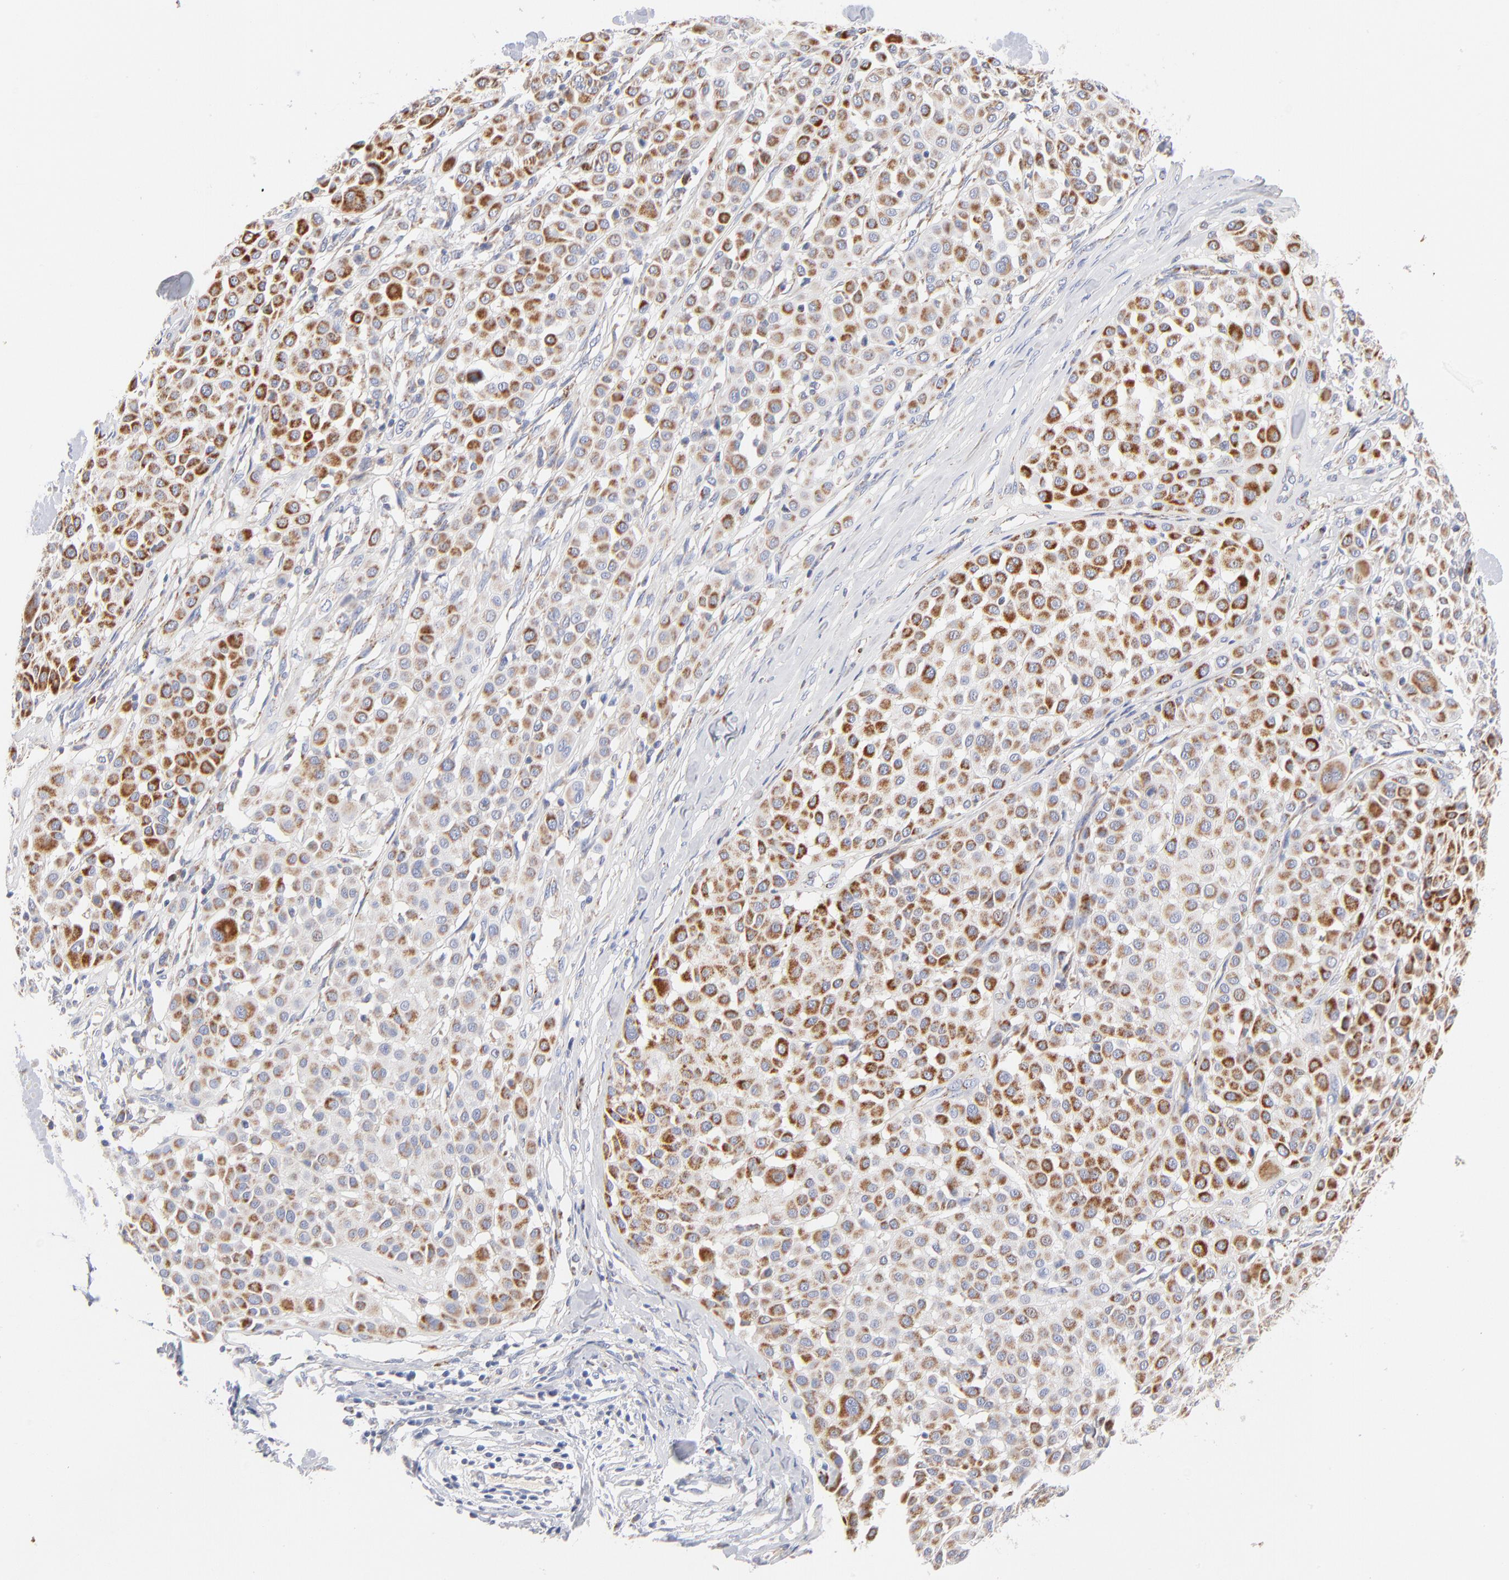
{"staining": {"intensity": "strong", "quantity": ">75%", "location": "cytoplasmic/membranous"}, "tissue": "melanoma", "cell_type": "Tumor cells", "image_type": "cancer", "snomed": [{"axis": "morphology", "description": "Malignant melanoma, Metastatic site"}, {"axis": "topography", "description": "Soft tissue"}], "caption": "About >75% of tumor cells in human melanoma demonstrate strong cytoplasmic/membranous protein staining as visualized by brown immunohistochemical staining.", "gene": "DLAT", "patient": {"sex": "male", "age": 41}}